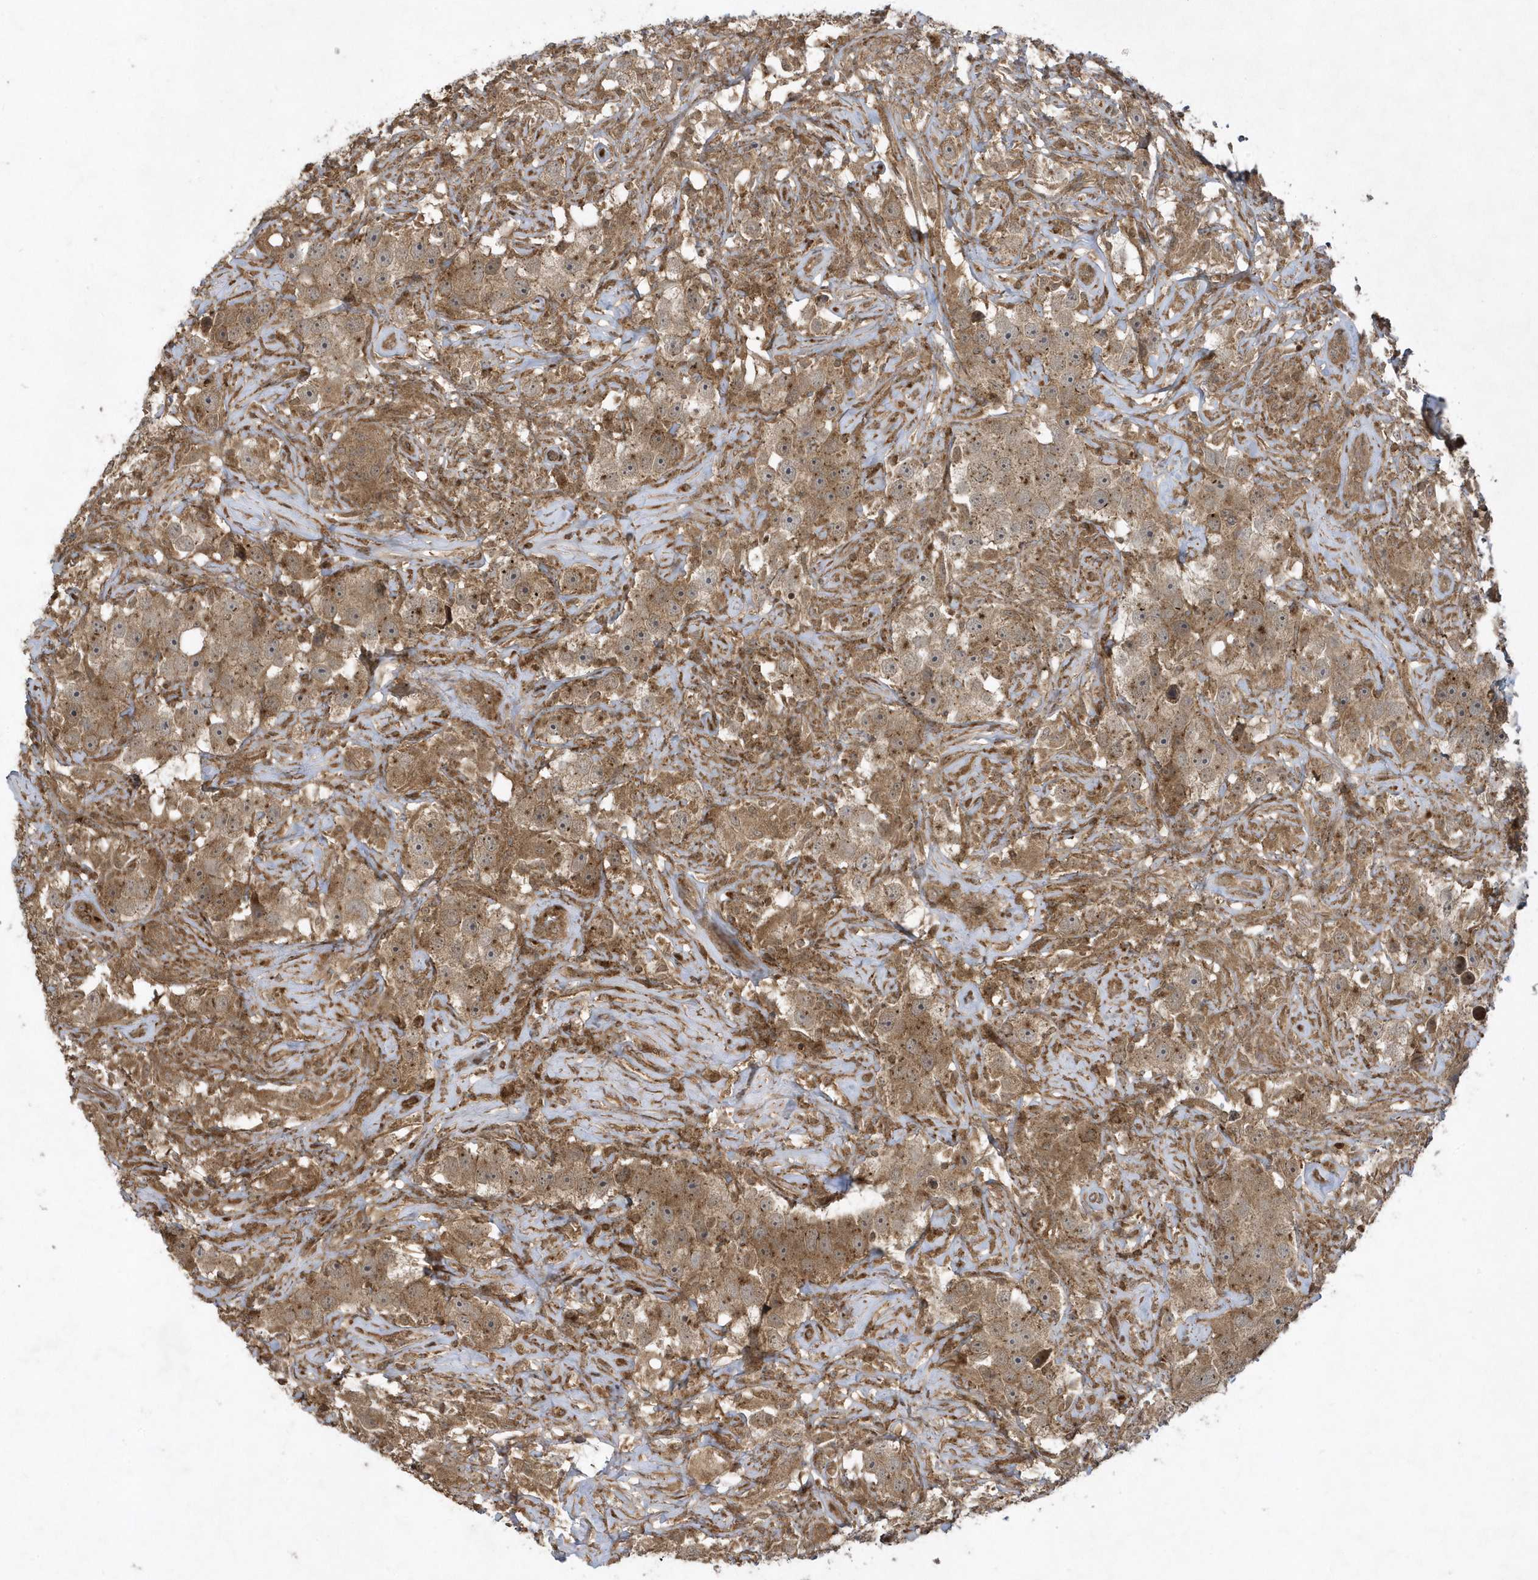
{"staining": {"intensity": "moderate", "quantity": ">75%", "location": "cytoplasmic/membranous"}, "tissue": "testis cancer", "cell_type": "Tumor cells", "image_type": "cancer", "snomed": [{"axis": "morphology", "description": "Seminoma, NOS"}, {"axis": "topography", "description": "Testis"}], "caption": "Moderate cytoplasmic/membranous protein positivity is identified in approximately >75% of tumor cells in testis cancer. Using DAB (3,3'-diaminobenzidine) (brown) and hematoxylin (blue) stains, captured at high magnification using brightfield microscopy.", "gene": "STAMBP", "patient": {"sex": "male", "age": 49}}